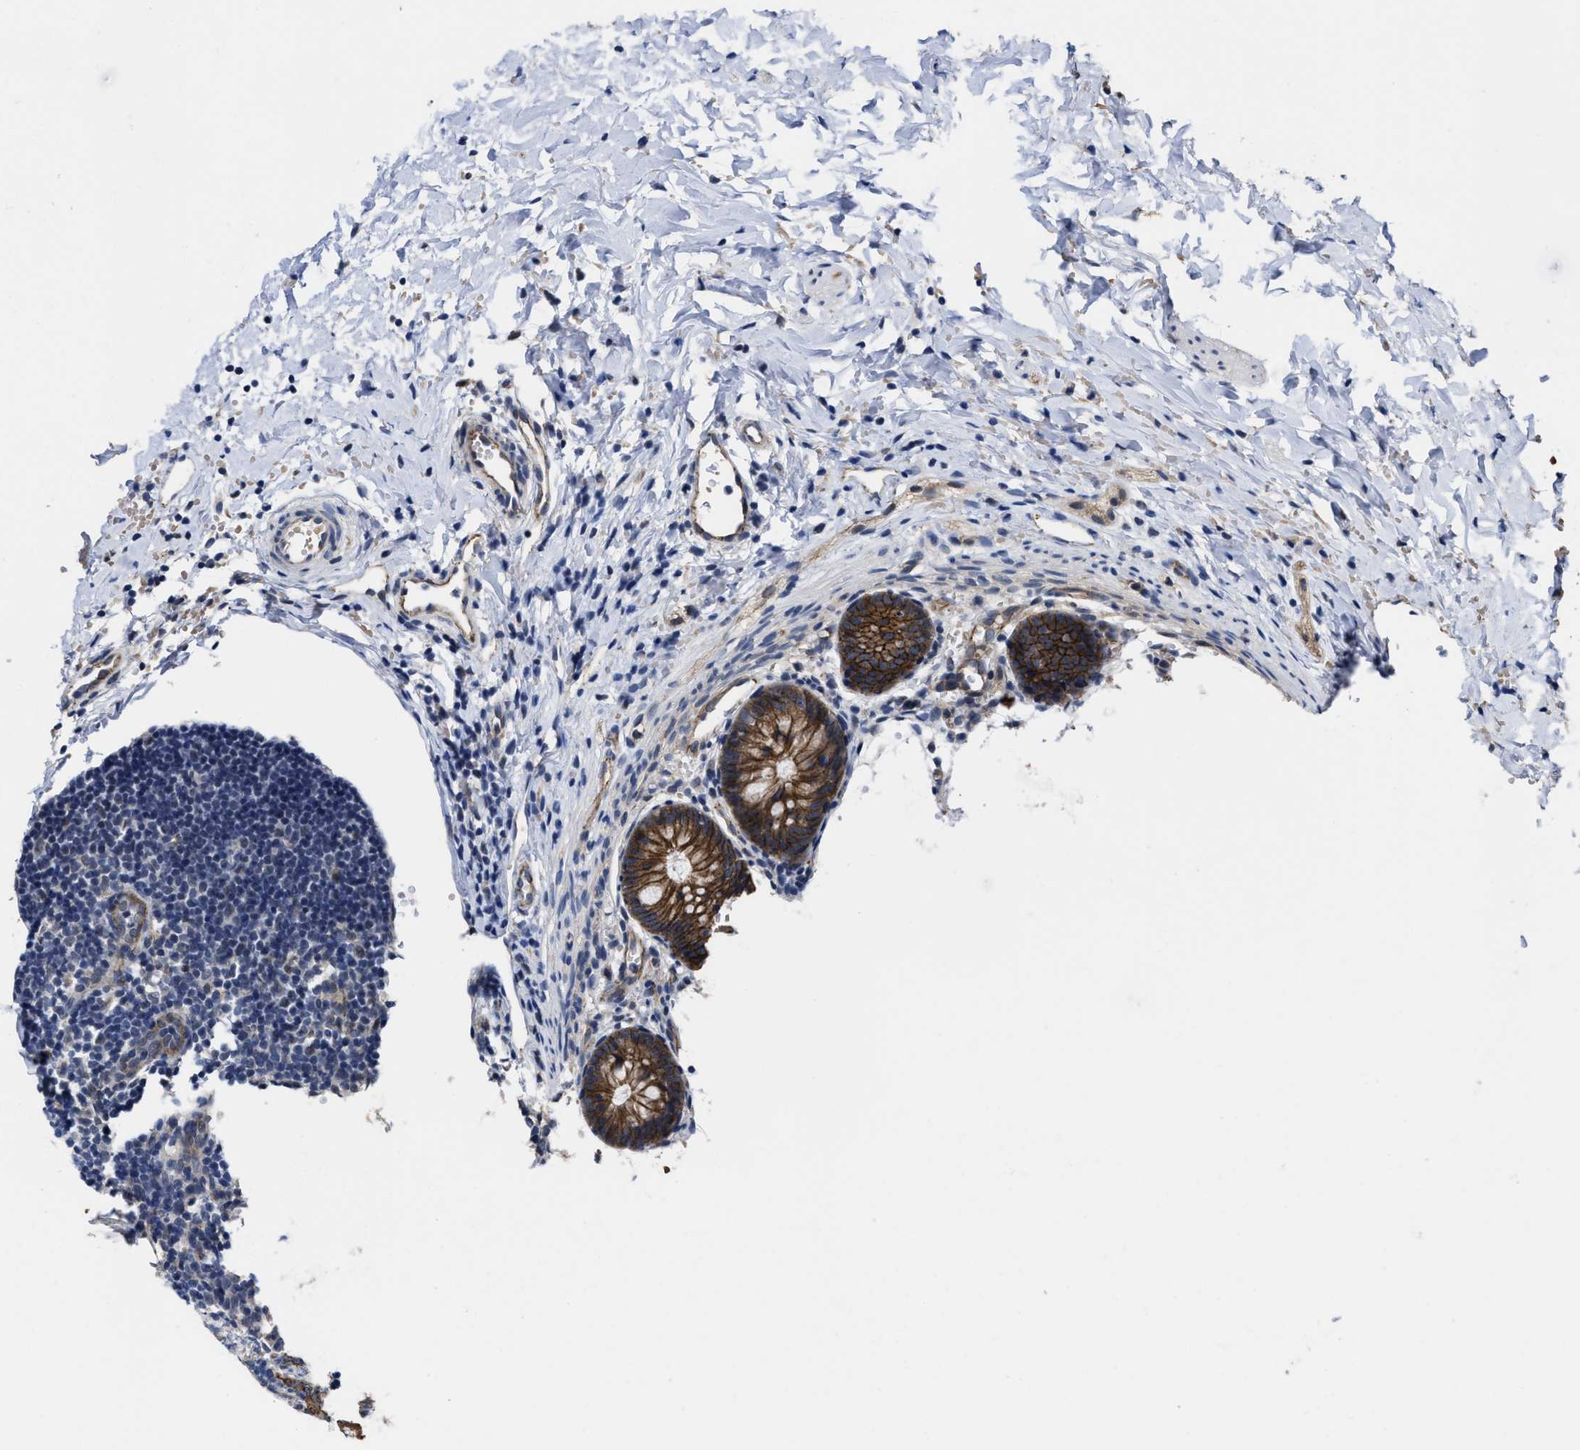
{"staining": {"intensity": "moderate", "quantity": ">75%", "location": "cytoplasmic/membranous"}, "tissue": "appendix", "cell_type": "Glandular cells", "image_type": "normal", "snomed": [{"axis": "morphology", "description": "Normal tissue, NOS"}, {"axis": "topography", "description": "Appendix"}], "caption": "Protein expression analysis of benign human appendix reveals moderate cytoplasmic/membranous staining in about >75% of glandular cells.", "gene": "GHITM", "patient": {"sex": "male", "age": 1}}